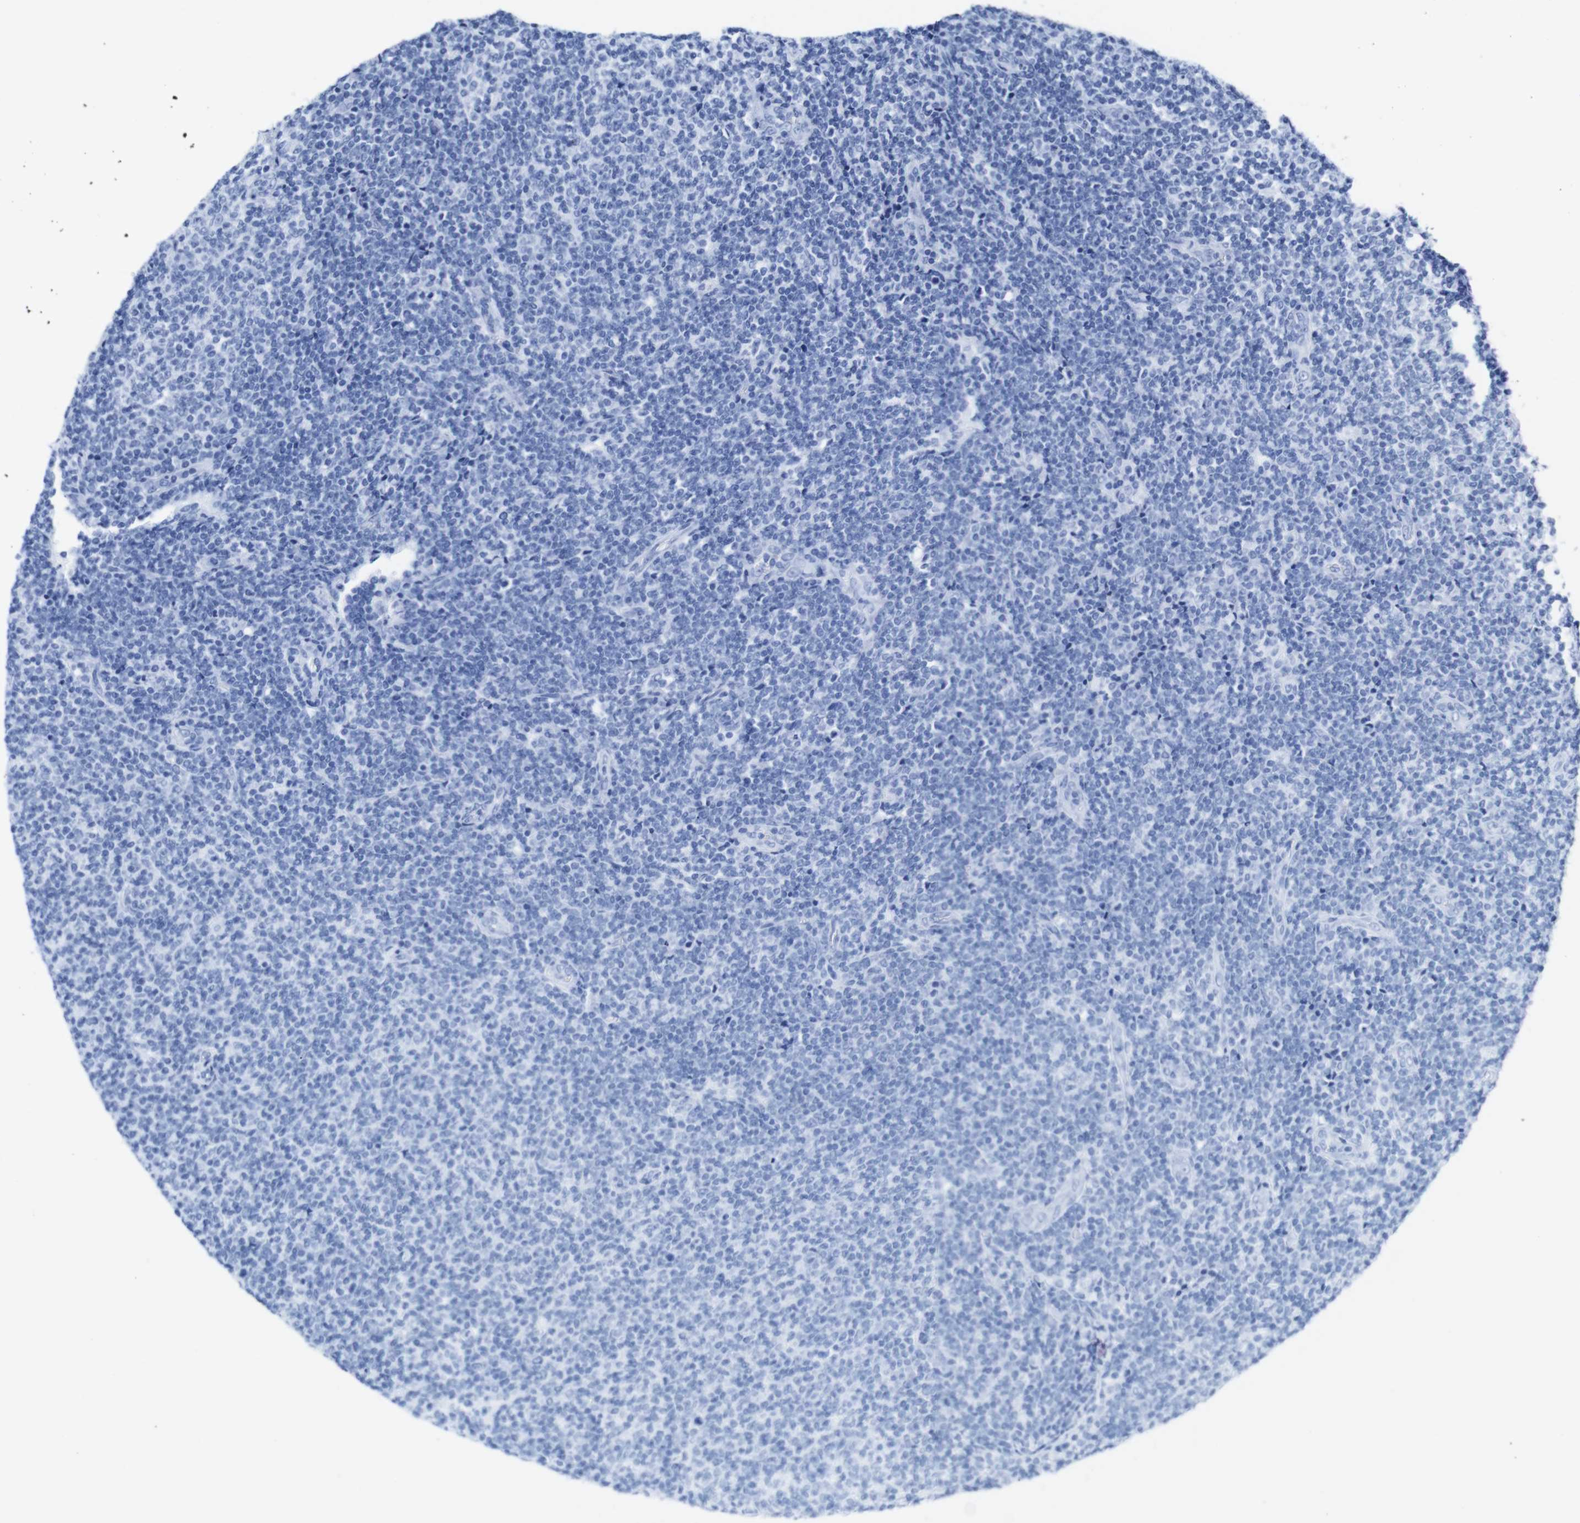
{"staining": {"intensity": "negative", "quantity": "none", "location": "none"}, "tissue": "lymphoma", "cell_type": "Tumor cells", "image_type": "cancer", "snomed": [{"axis": "morphology", "description": "Malignant lymphoma, non-Hodgkin's type, Low grade"}, {"axis": "topography", "description": "Lymph node"}], "caption": "Immunohistochemistry (IHC) of lymphoma demonstrates no positivity in tumor cells.", "gene": "TCEAL9", "patient": {"sex": "male", "age": 66}}